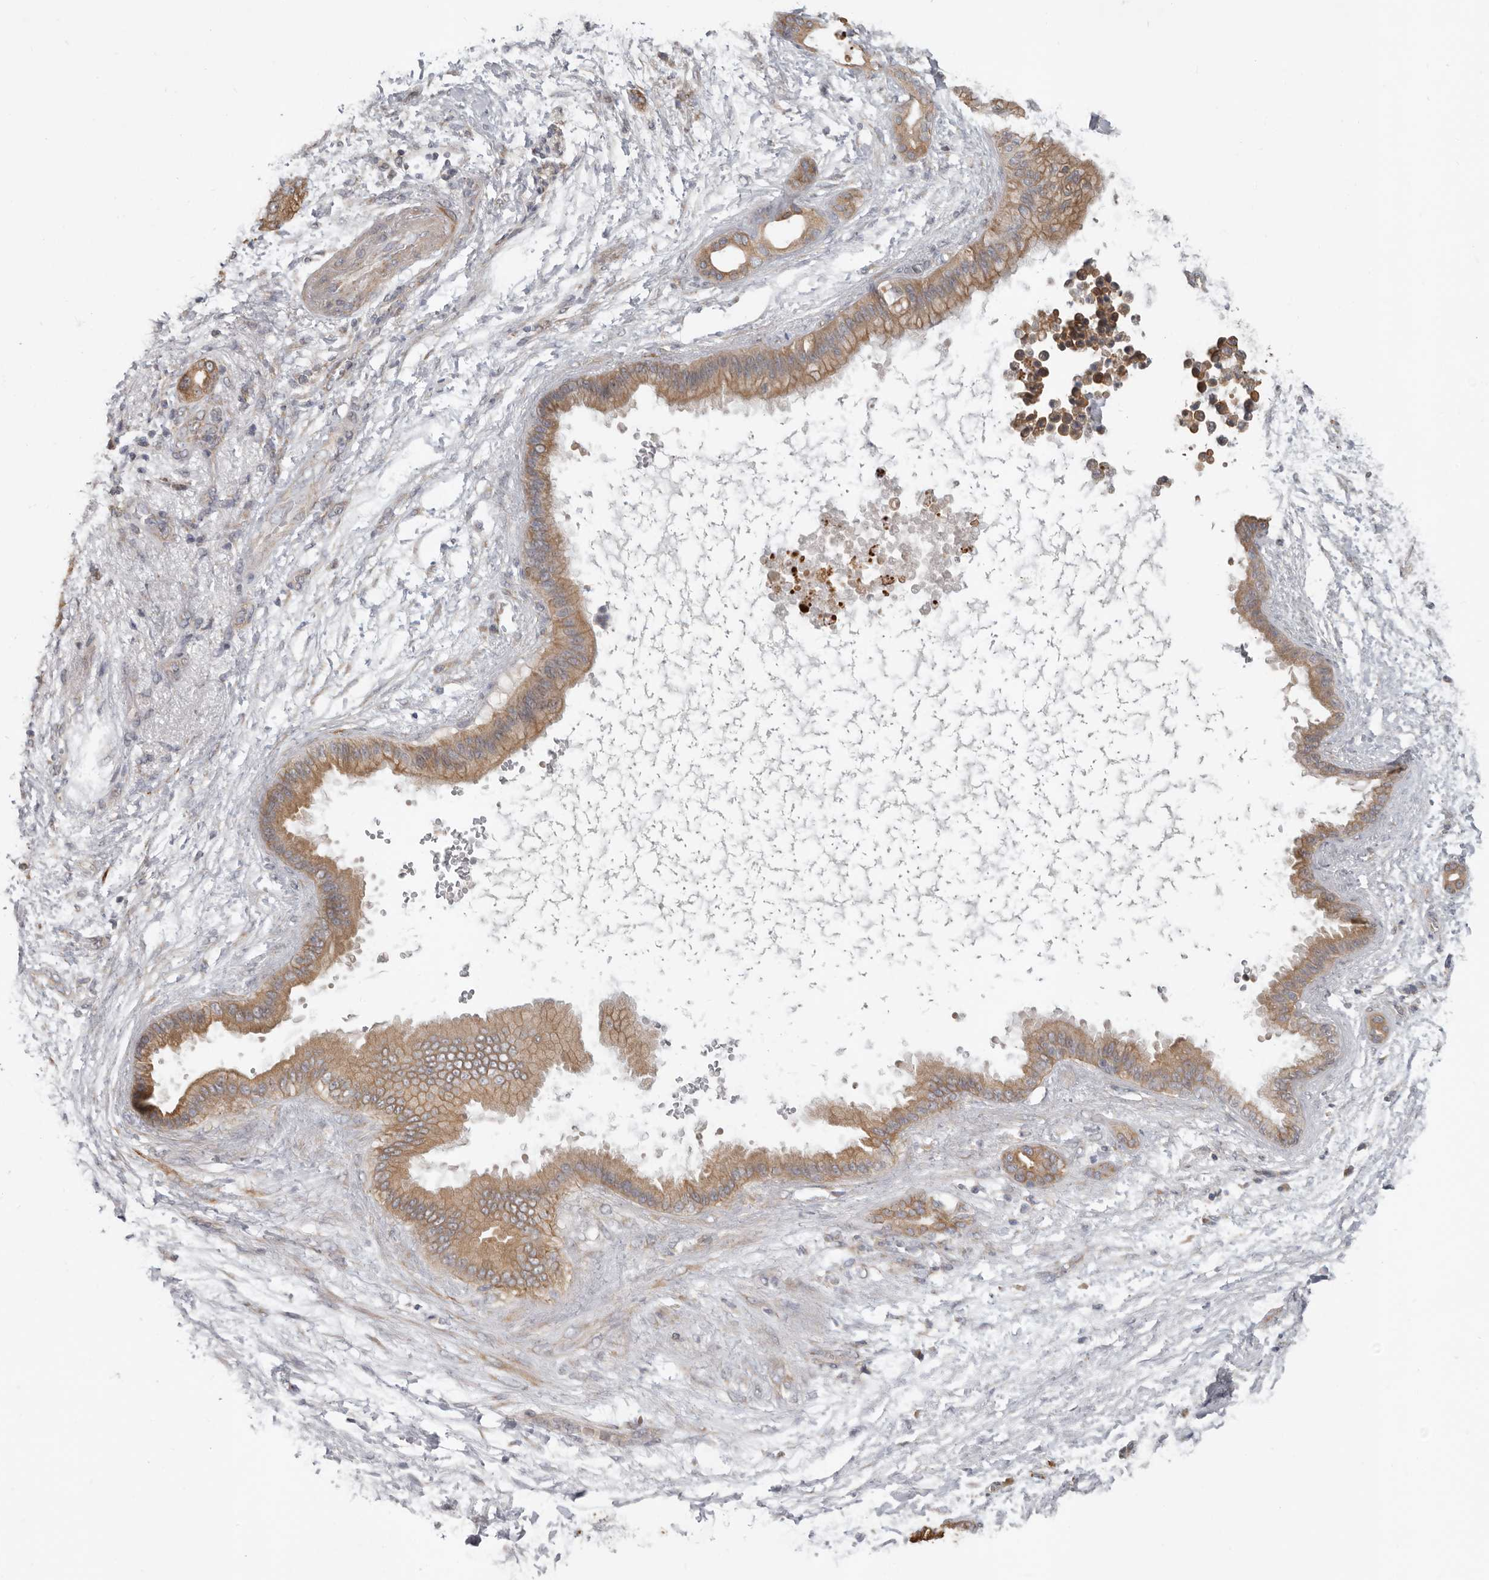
{"staining": {"intensity": "moderate", "quantity": ">75%", "location": "cytoplasmic/membranous"}, "tissue": "pancreatic cancer", "cell_type": "Tumor cells", "image_type": "cancer", "snomed": [{"axis": "morphology", "description": "Adenocarcinoma, NOS"}, {"axis": "topography", "description": "Pancreas"}], "caption": "The micrograph shows immunohistochemical staining of pancreatic cancer. There is moderate cytoplasmic/membranous expression is identified in approximately >75% of tumor cells.", "gene": "UNK", "patient": {"sex": "male", "age": 59}}